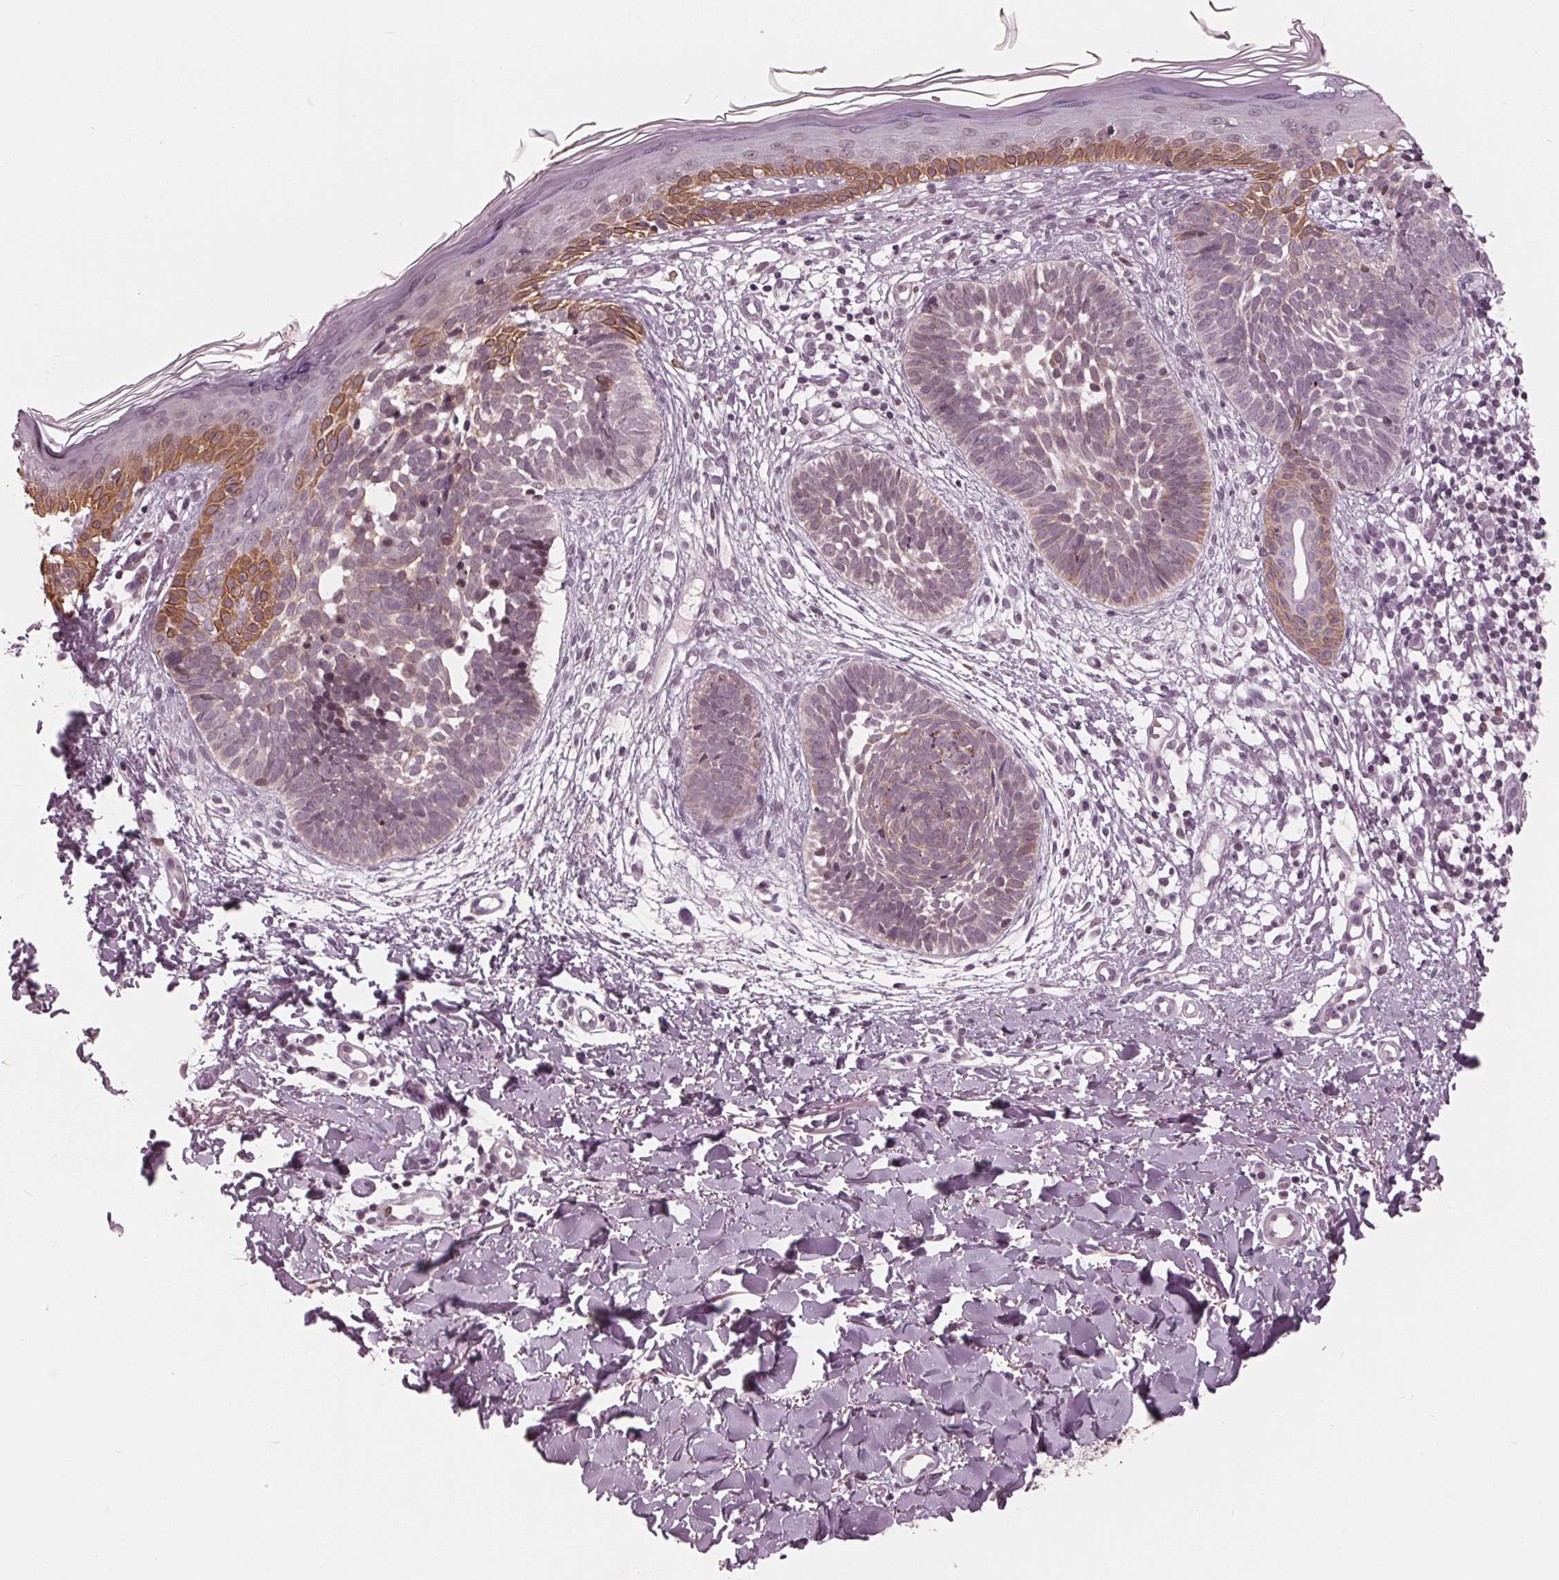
{"staining": {"intensity": "negative", "quantity": "none", "location": "none"}, "tissue": "skin cancer", "cell_type": "Tumor cells", "image_type": "cancer", "snomed": [{"axis": "morphology", "description": "Basal cell carcinoma"}, {"axis": "topography", "description": "Skin"}], "caption": "Immunohistochemical staining of skin cancer (basal cell carcinoma) reveals no significant positivity in tumor cells. Brightfield microscopy of IHC stained with DAB (3,3'-diaminobenzidine) (brown) and hematoxylin (blue), captured at high magnification.", "gene": "DNMT3L", "patient": {"sex": "female", "age": 51}}